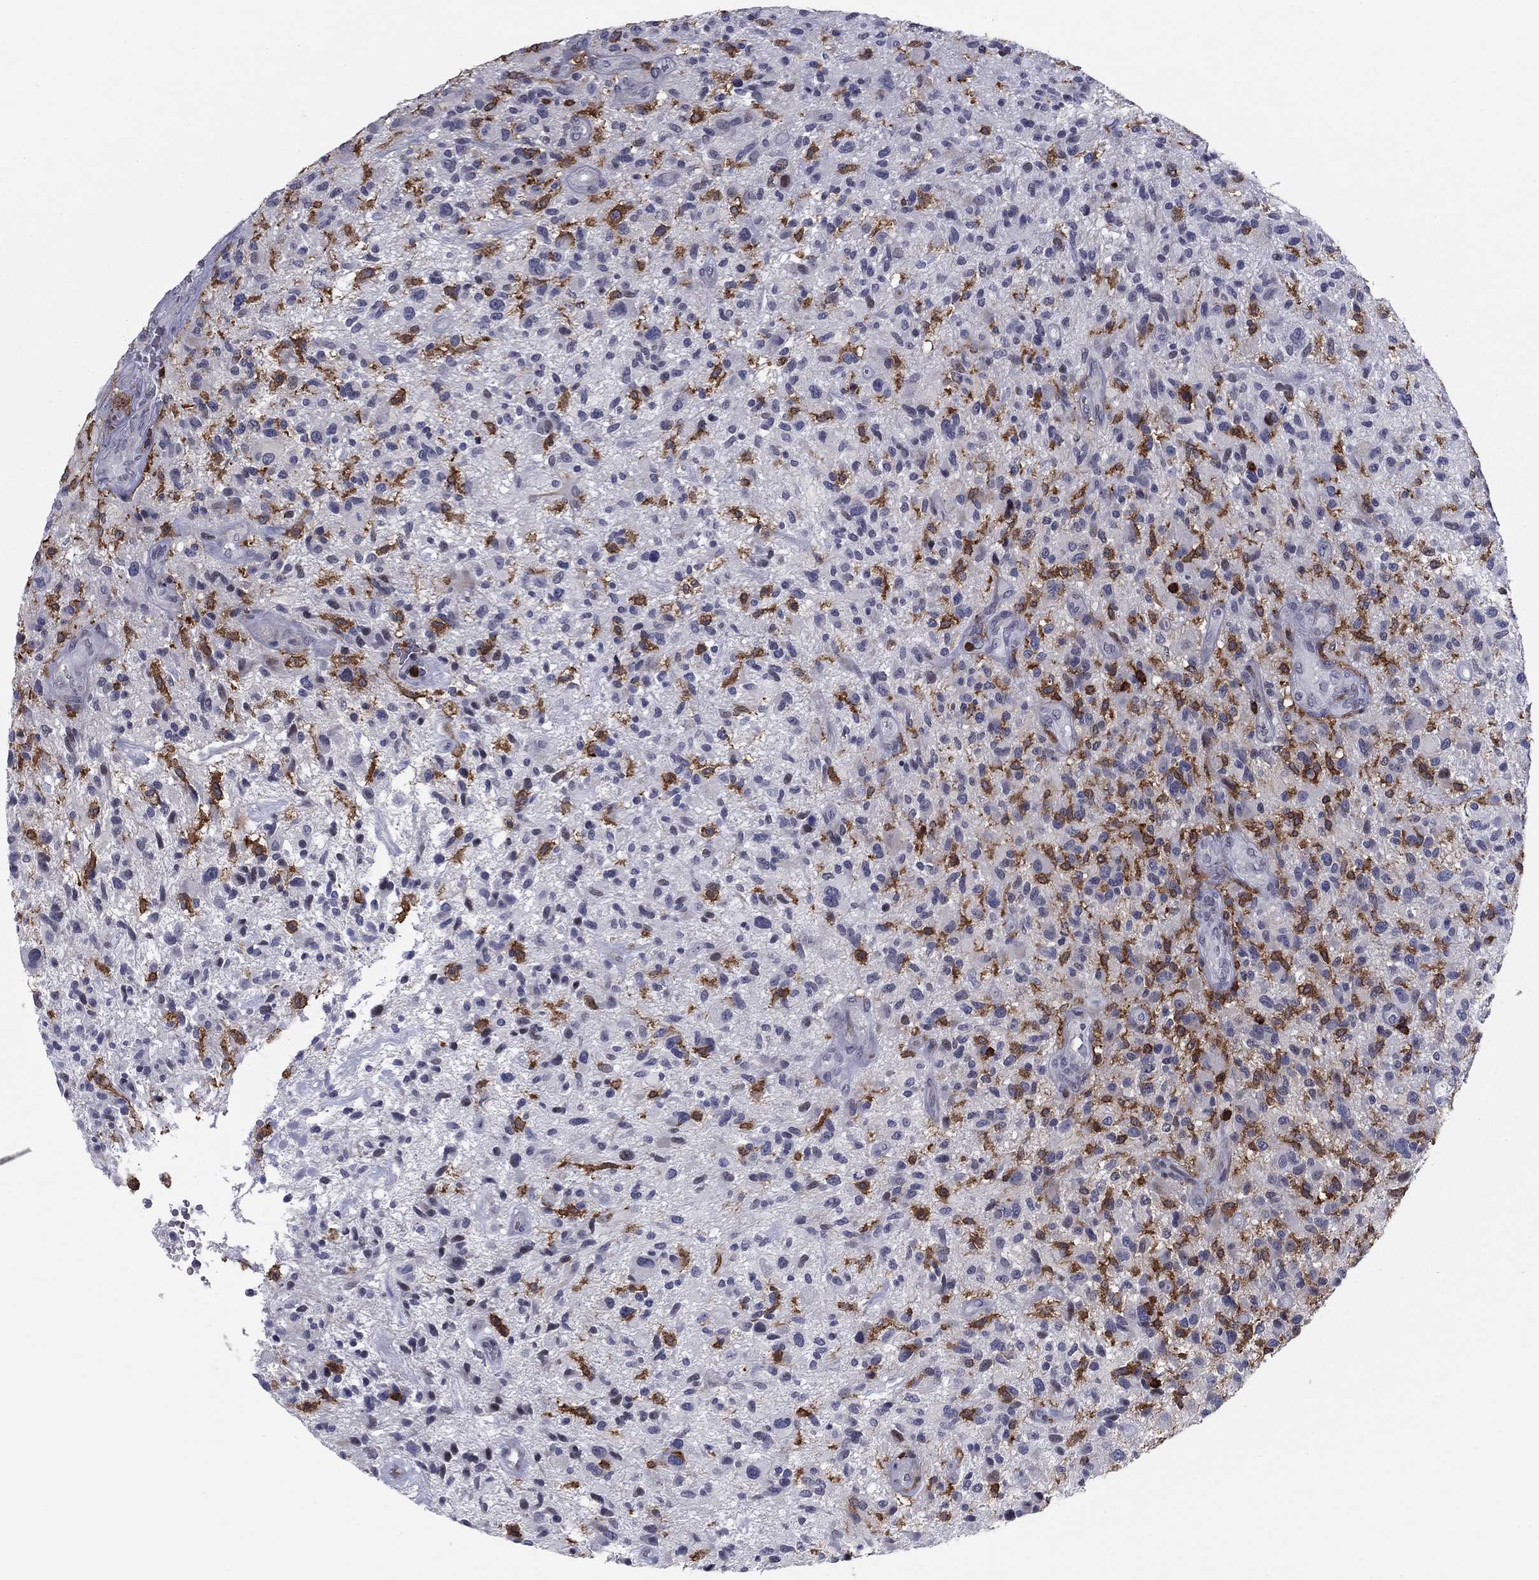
{"staining": {"intensity": "negative", "quantity": "none", "location": "none"}, "tissue": "glioma", "cell_type": "Tumor cells", "image_type": "cancer", "snomed": [{"axis": "morphology", "description": "Glioma, malignant, High grade"}, {"axis": "topography", "description": "Brain"}], "caption": "A high-resolution image shows IHC staining of glioma, which reveals no significant staining in tumor cells. (DAB immunohistochemistry, high magnification).", "gene": "ARHGAP27", "patient": {"sex": "male", "age": 47}}